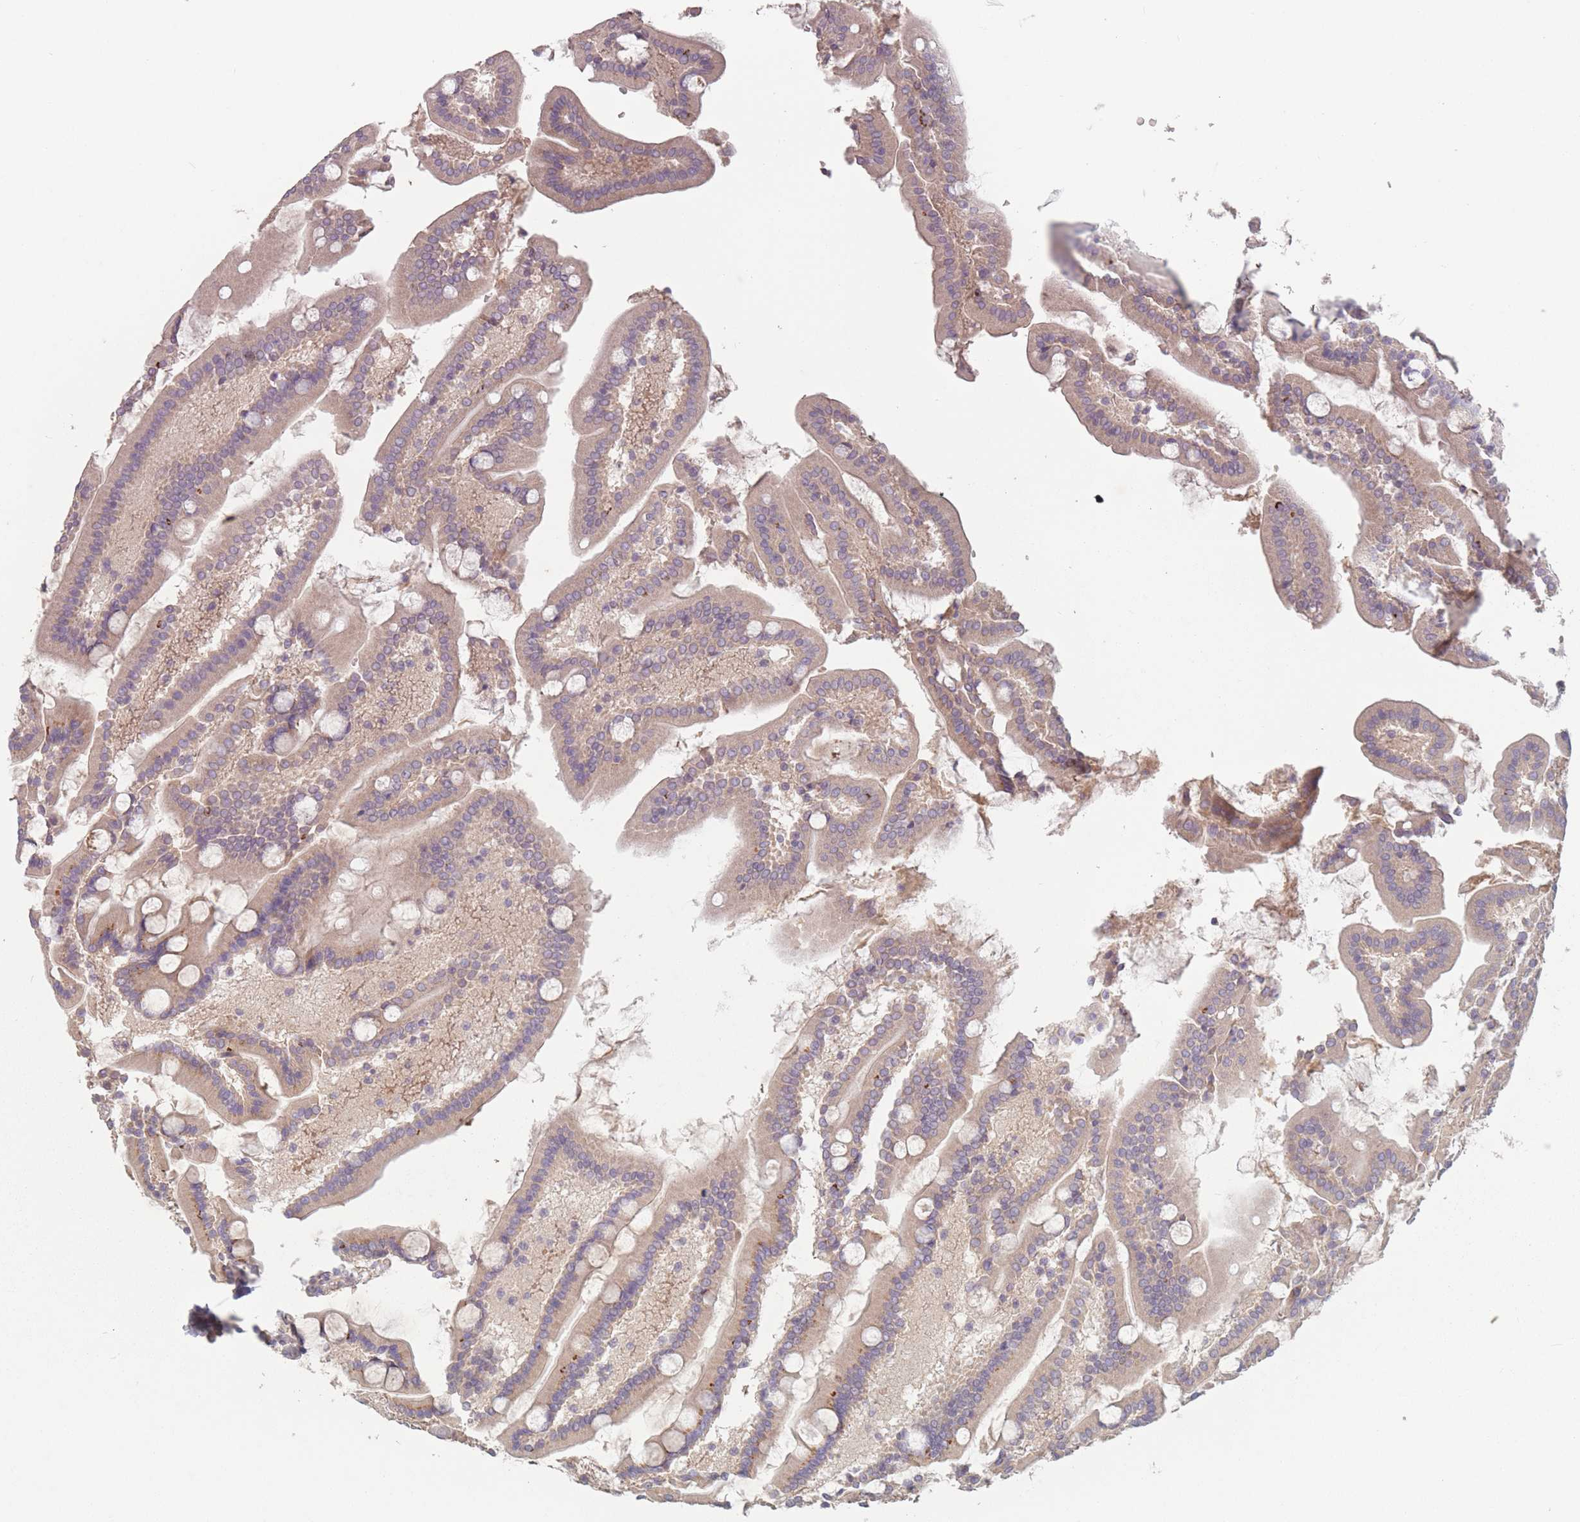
{"staining": {"intensity": "strong", "quantity": "25%-75%", "location": "cytoplasmic/membranous"}, "tissue": "duodenum", "cell_type": "Glandular cells", "image_type": "normal", "snomed": [{"axis": "morphology", "description": "Normal tissue, NOS"}, {"axis": "topography", "description": "Duodenum"}], "caption": "A brown stain shows strong cytoplasmic/membranous expression of a protein in glandular cells of unremarkable human duodenum. Using DAB (brown) and hematoxylin (blue) stains, captured at high magnification using brightfield microscopy.", "gene": "AKAIN1", "patient": {"sex": "male", "age": 55}}